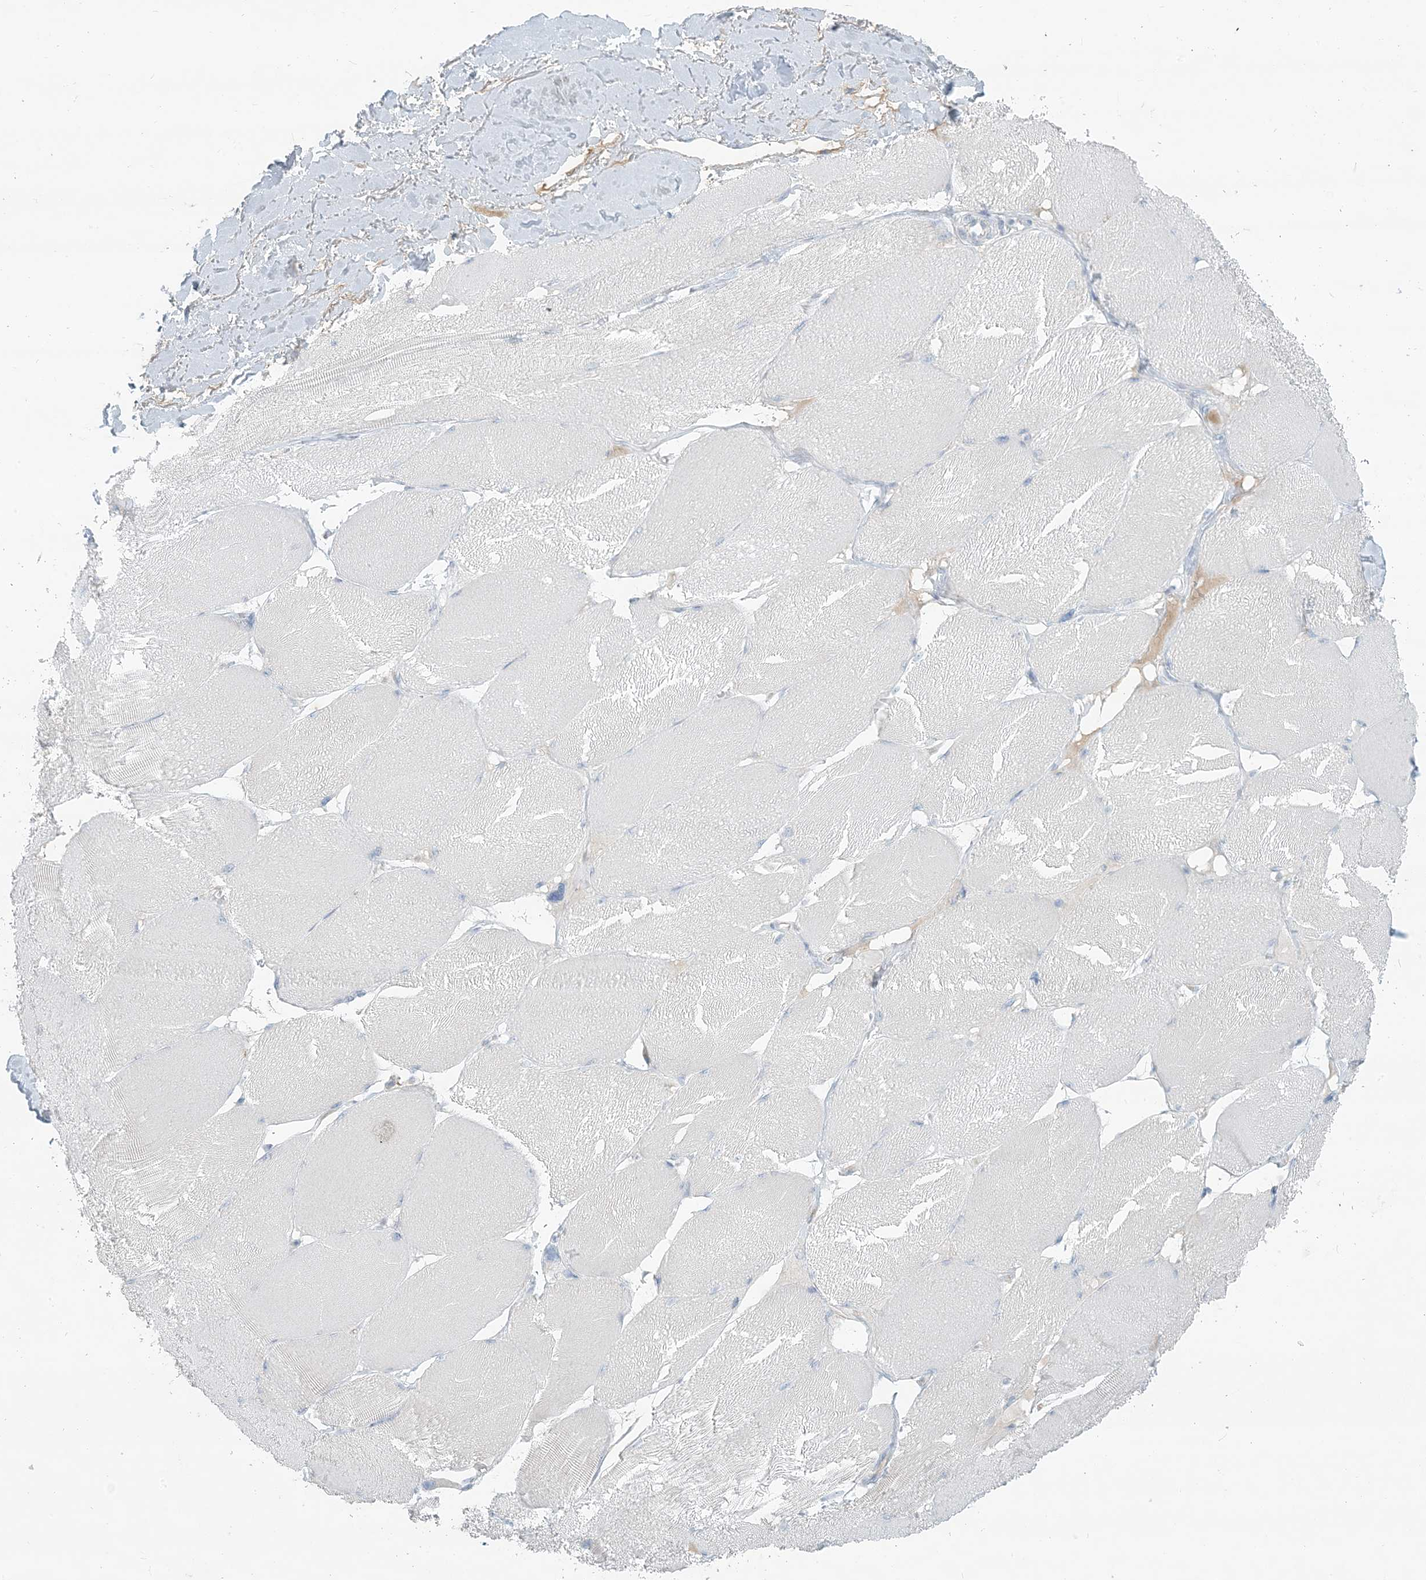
{"staining": {"intensity": "negative", "quantity": "none", "location": "none"}, "tissue": "skeletal muscle", "cell_type": "Myocytes", "image_type": "normal", "snomed": [{"axis": "morphology", "description": "Normal tissue, NOS"}, {"axis": "topography", "description": "Skin"}, {"axis": "topography", "description": "Skeletal muscle"}], "caption": "Immunohistochemistry micrograph of unremarkable skeletal muscle: human skeletal muscle stained with DAB (3,3'-diaminobenzidine) exhibits no significant protein positivity in myocytes.", "gene": "SCML1", "patient": {"sex": "male", "age": 83}}